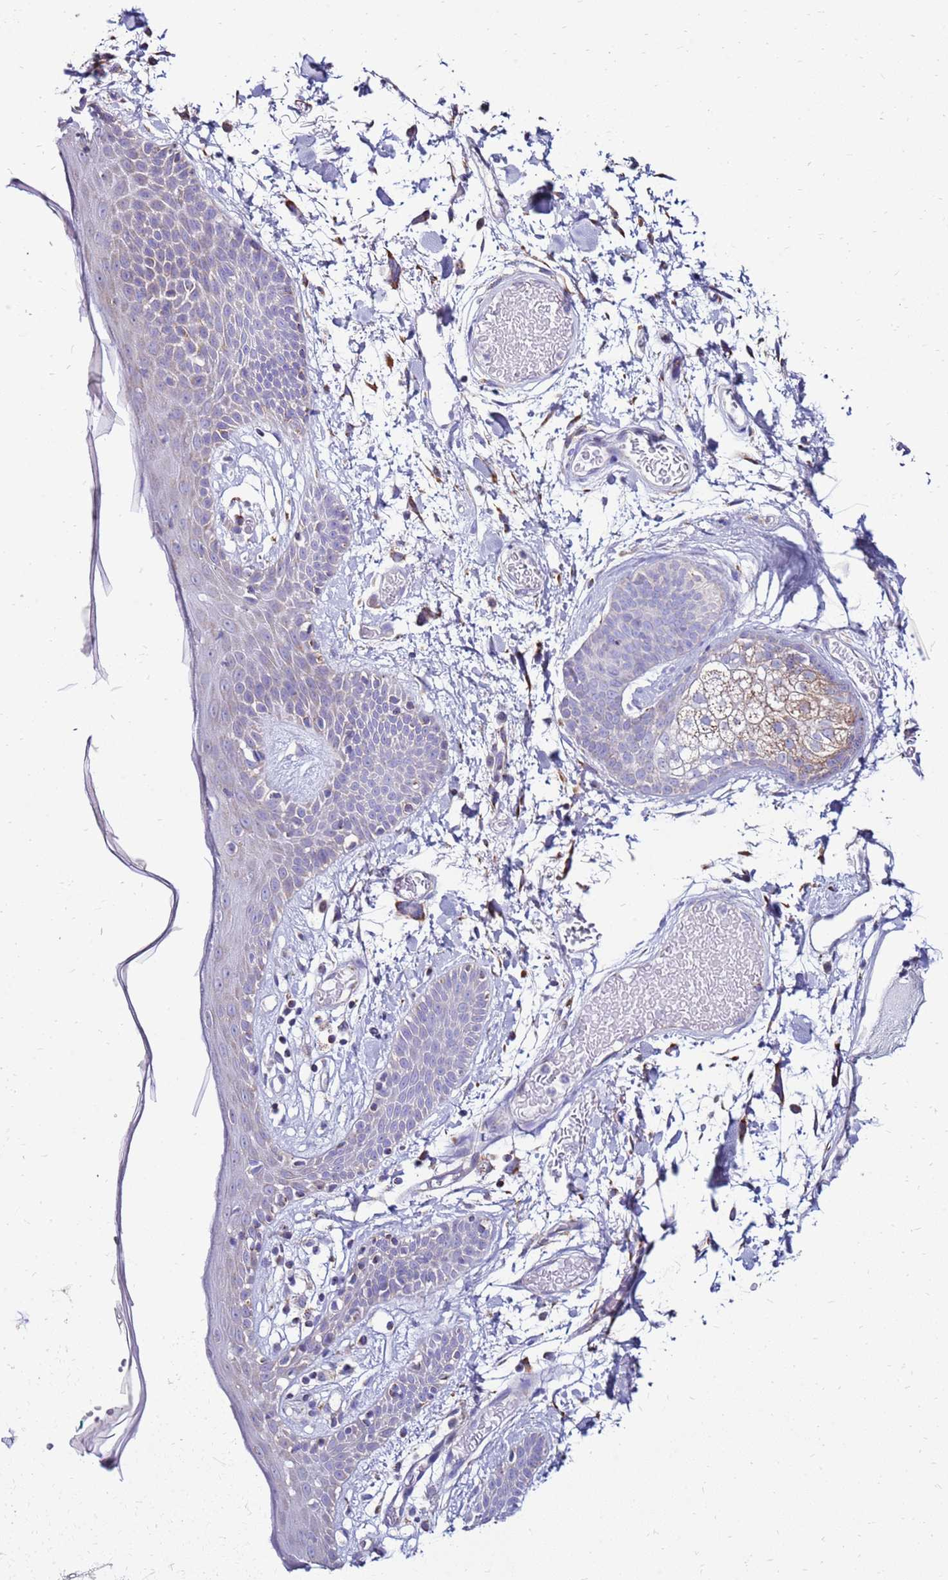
{"staining": {"intensity": "negative", "quantity": "none", "location": "none"}, "tissue": "skin", "cell_type": "Fibroblasts", "image_type": "normal", "snomed": [{"axis": "morphology", "description": "Normal tissue, NOS"}, {"axis": "topography", "description": "Skin"}], "caption": "A high-resolution micrograph shows immunohistochemistry (IHC) staining of unremarkable skin, which shows no significant staining in fibroblasts.", "gene": "IGF1R", "patient": {"sex": "male", "age": 79}}